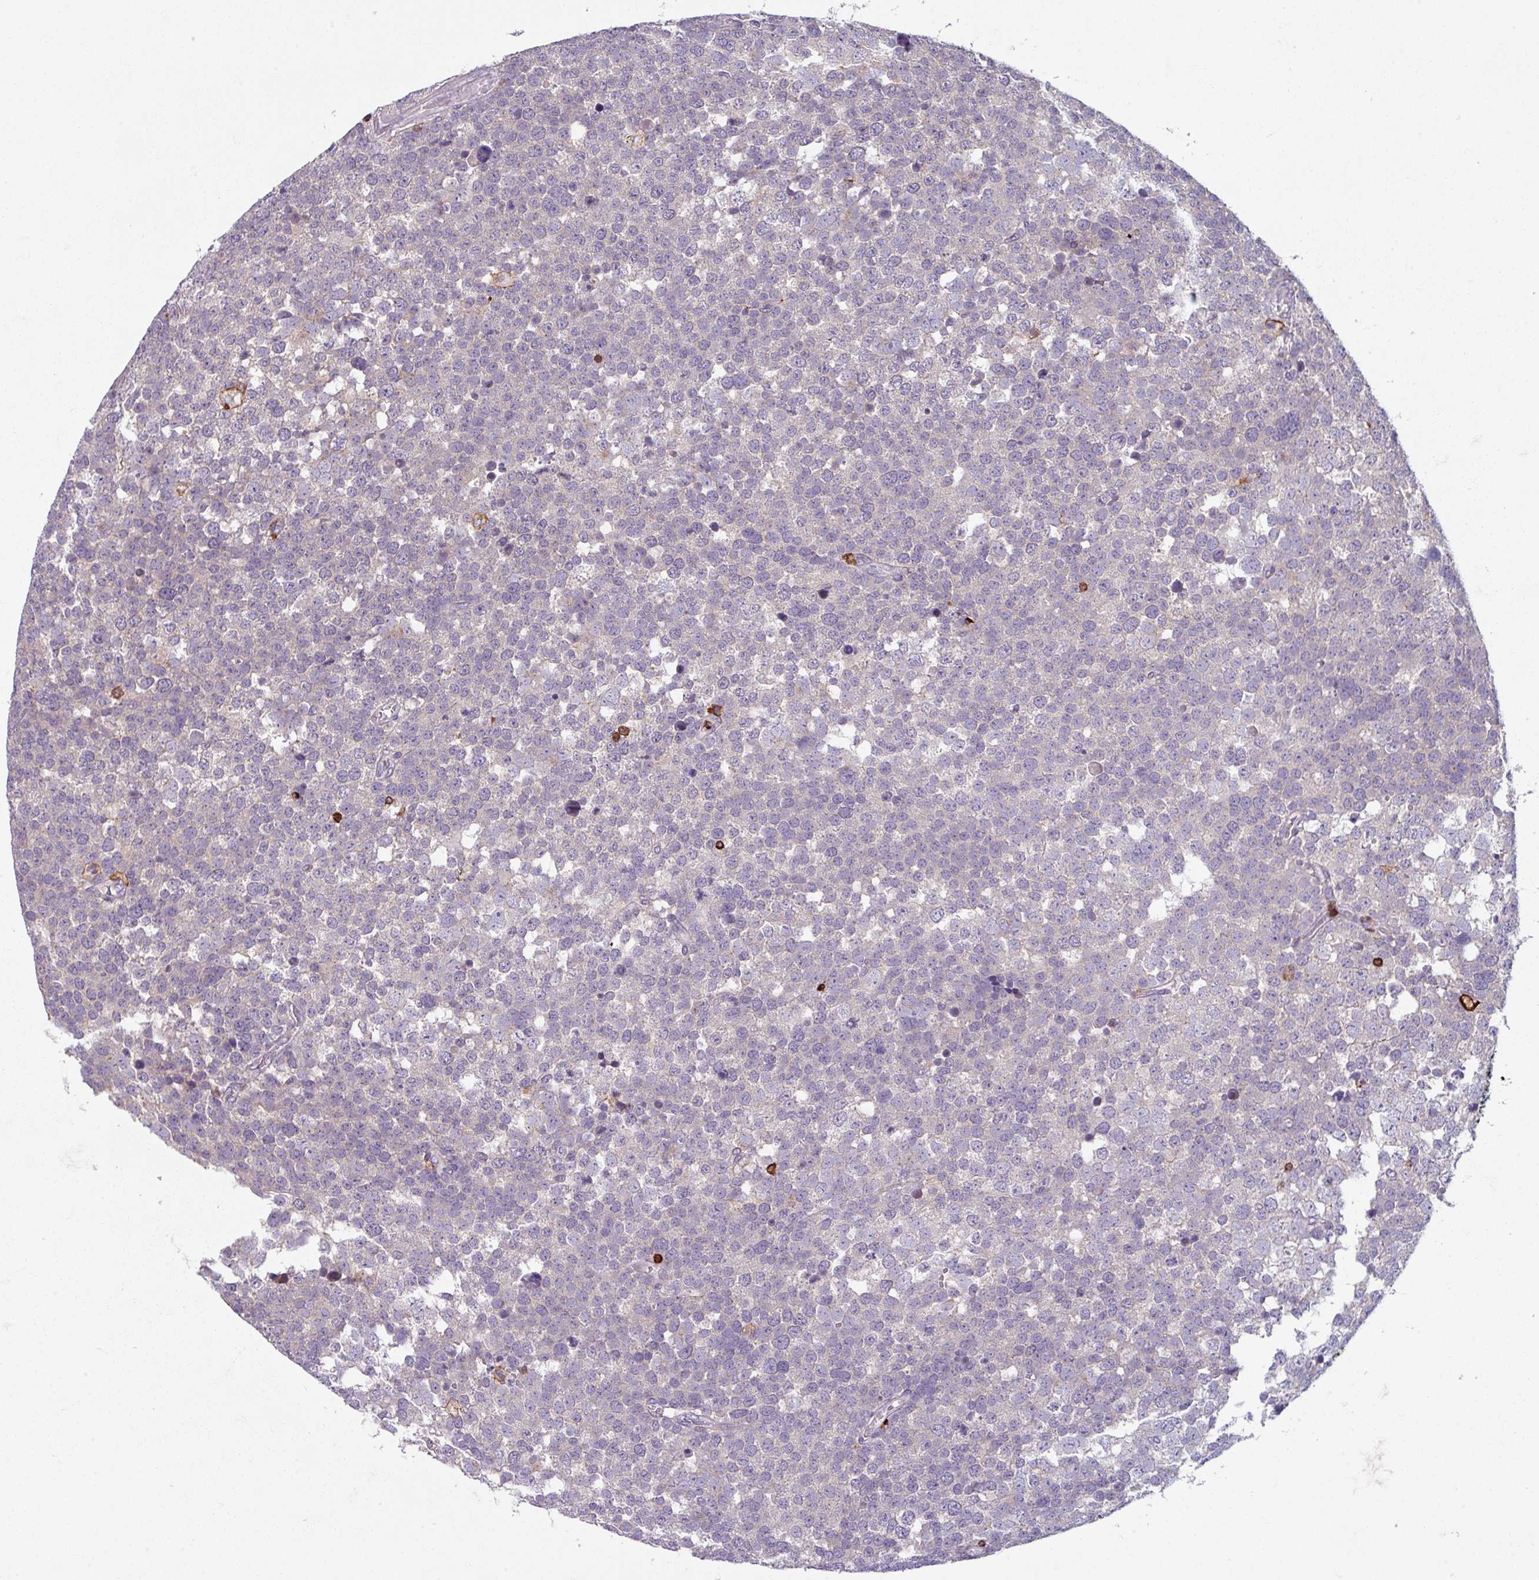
{"staining": {"intensity": "negative", "quantity": "none", "location": "none"}, "tissue": "testis cancer", "cell_type": "Tumor cells", "image_type": "cancer", "snomed": [{"axis": "morphology", "description": "Seminoma, NOS"}, {"axis": "topography", "description": "Testis"}], "caption": "Immunohistochemistry (IHC) micrograph of human testis cancer (seminoma) stained for a protein (brown), which shows no staining in tumor cells.", "gene": "NEDD9", "patient": {"sex": "male", "age": 71}}